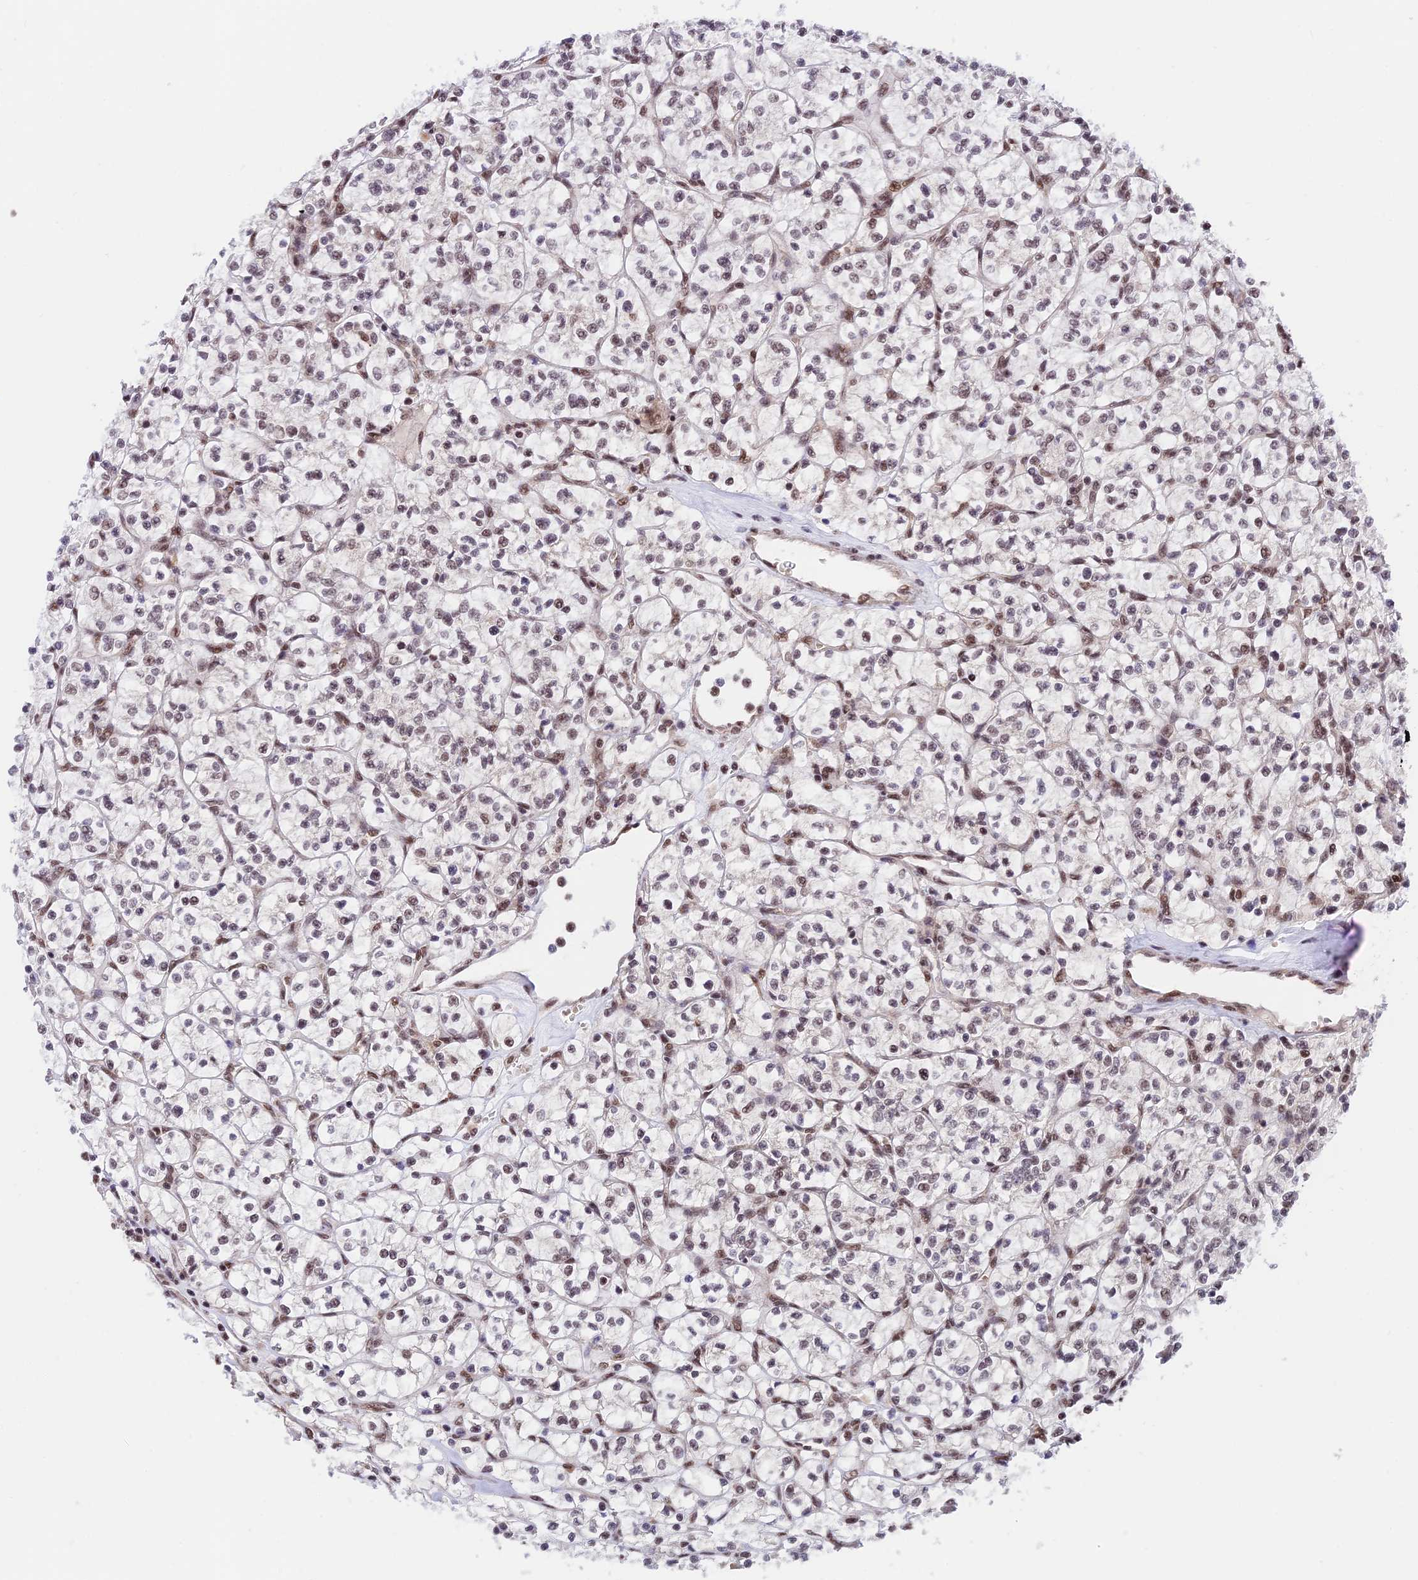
{"staining": {"intensity": "weak", "quantity": "<25%", "location": "nuclear"}, "tissue": "renal cancer", "cell_type": "Tumor cells", "image_type": "cancer", "snomed": [{"axis": "morphology", "description": "Adenocarcinoma, NOS"}, {"axis": "topography", "description": "Kidney"}], "caption": "Immunohistochemistry of human renal cancer (adenocarcinoma) reveals no positivity in tumor cells. Brightfield microscopy of immunohistochemistry (IHC) stained with DAB (brown) and hematoxylin (blue), captured at high magnification.", "gene": "RBM42", "patient": {"sex": "female", "age": 64}}